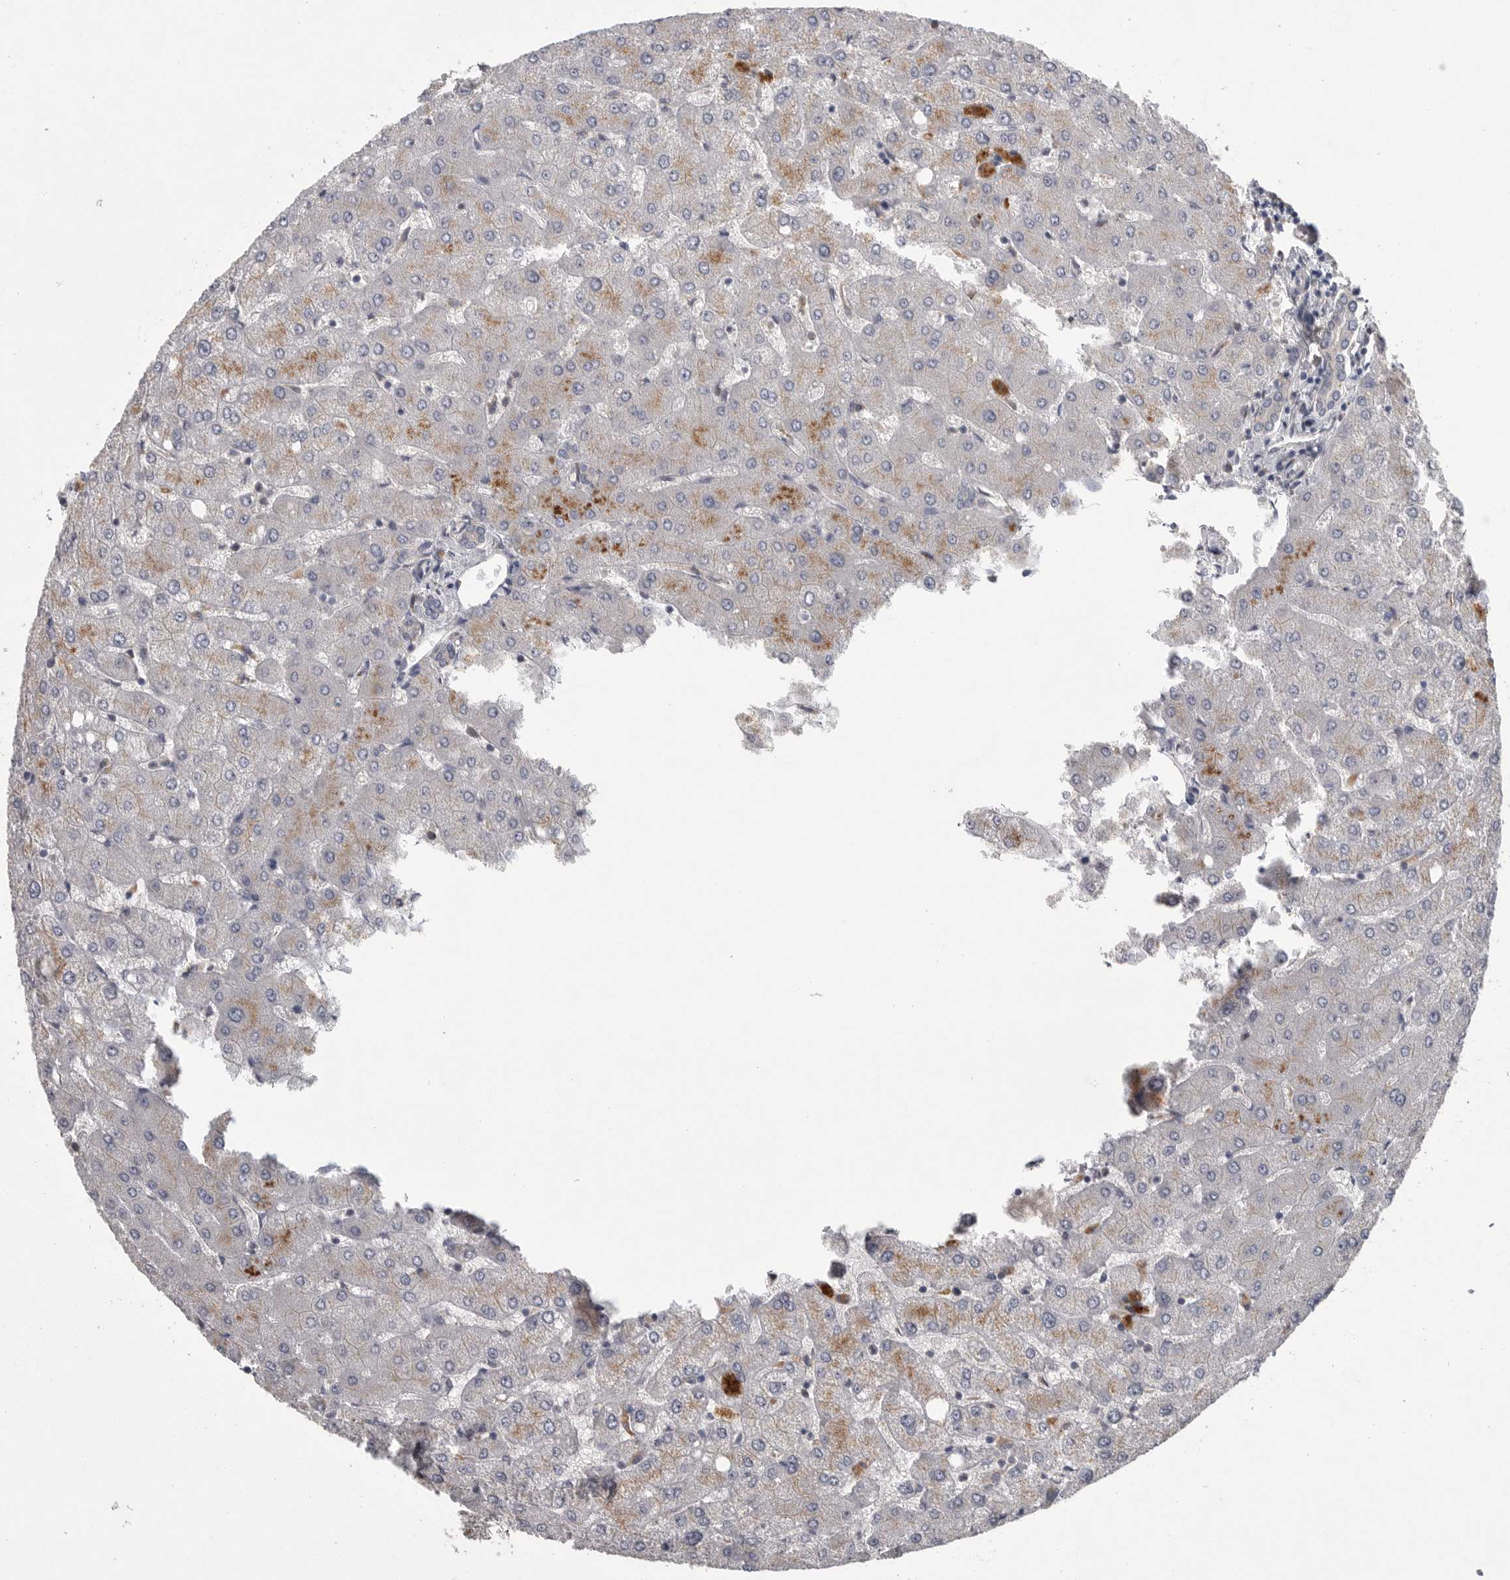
{"staining": {"intensity": "negative", "quantity": "none", "location": "none"}, "tissue": "liver", "cell_type": "Cholangiocytes", "image_type": "normal", "snomed": [{"axis": "morphology", "description": "Normal tissue, NOS"}, {"axis": "topography", "description": "Liver"}], "caption": "The immunohistochemistry histopathology image has no significant expression in cholangiocytes of liver.", "gene": "LAMTOR3", "patient": {"sex": "female", "age": 54}}